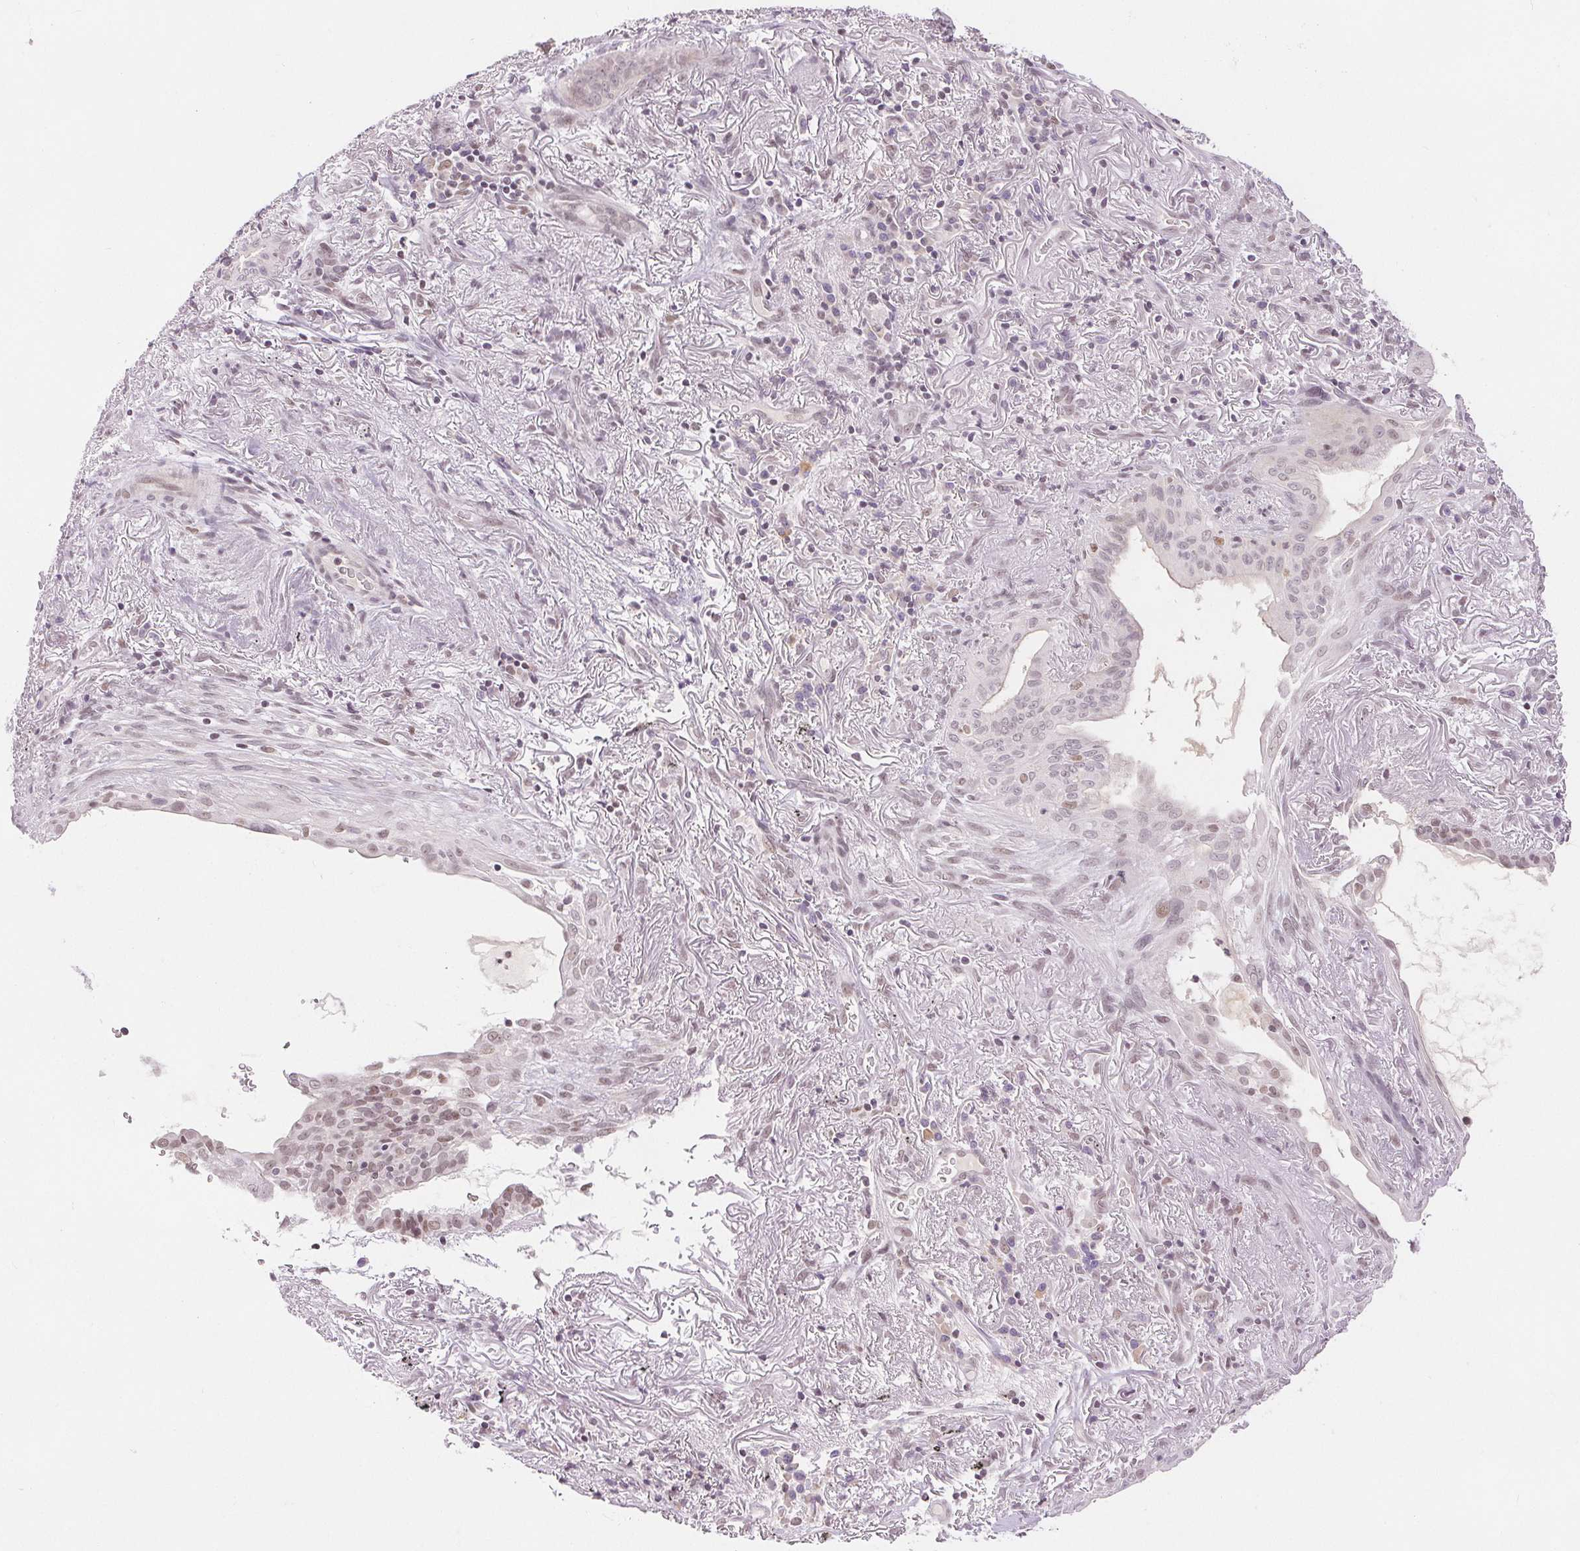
{"staining": {"intensity": "weak", "quantity": "<25%", "location": "nuclear"}, "tissue": "lung cancer", "cell_type": "Tumor cells", "image_type": "cancer", "snomed": [{"axis": "morphology", "description": "Adenocarcinoma, NOS"}, {"axis": "topography", "description": "Lung"}], "caption": "A micrograph of human lung cancer is negative for staining in tumor cells.", "gene": "DEK", "patient": {"sex": "male", "age": 77}}